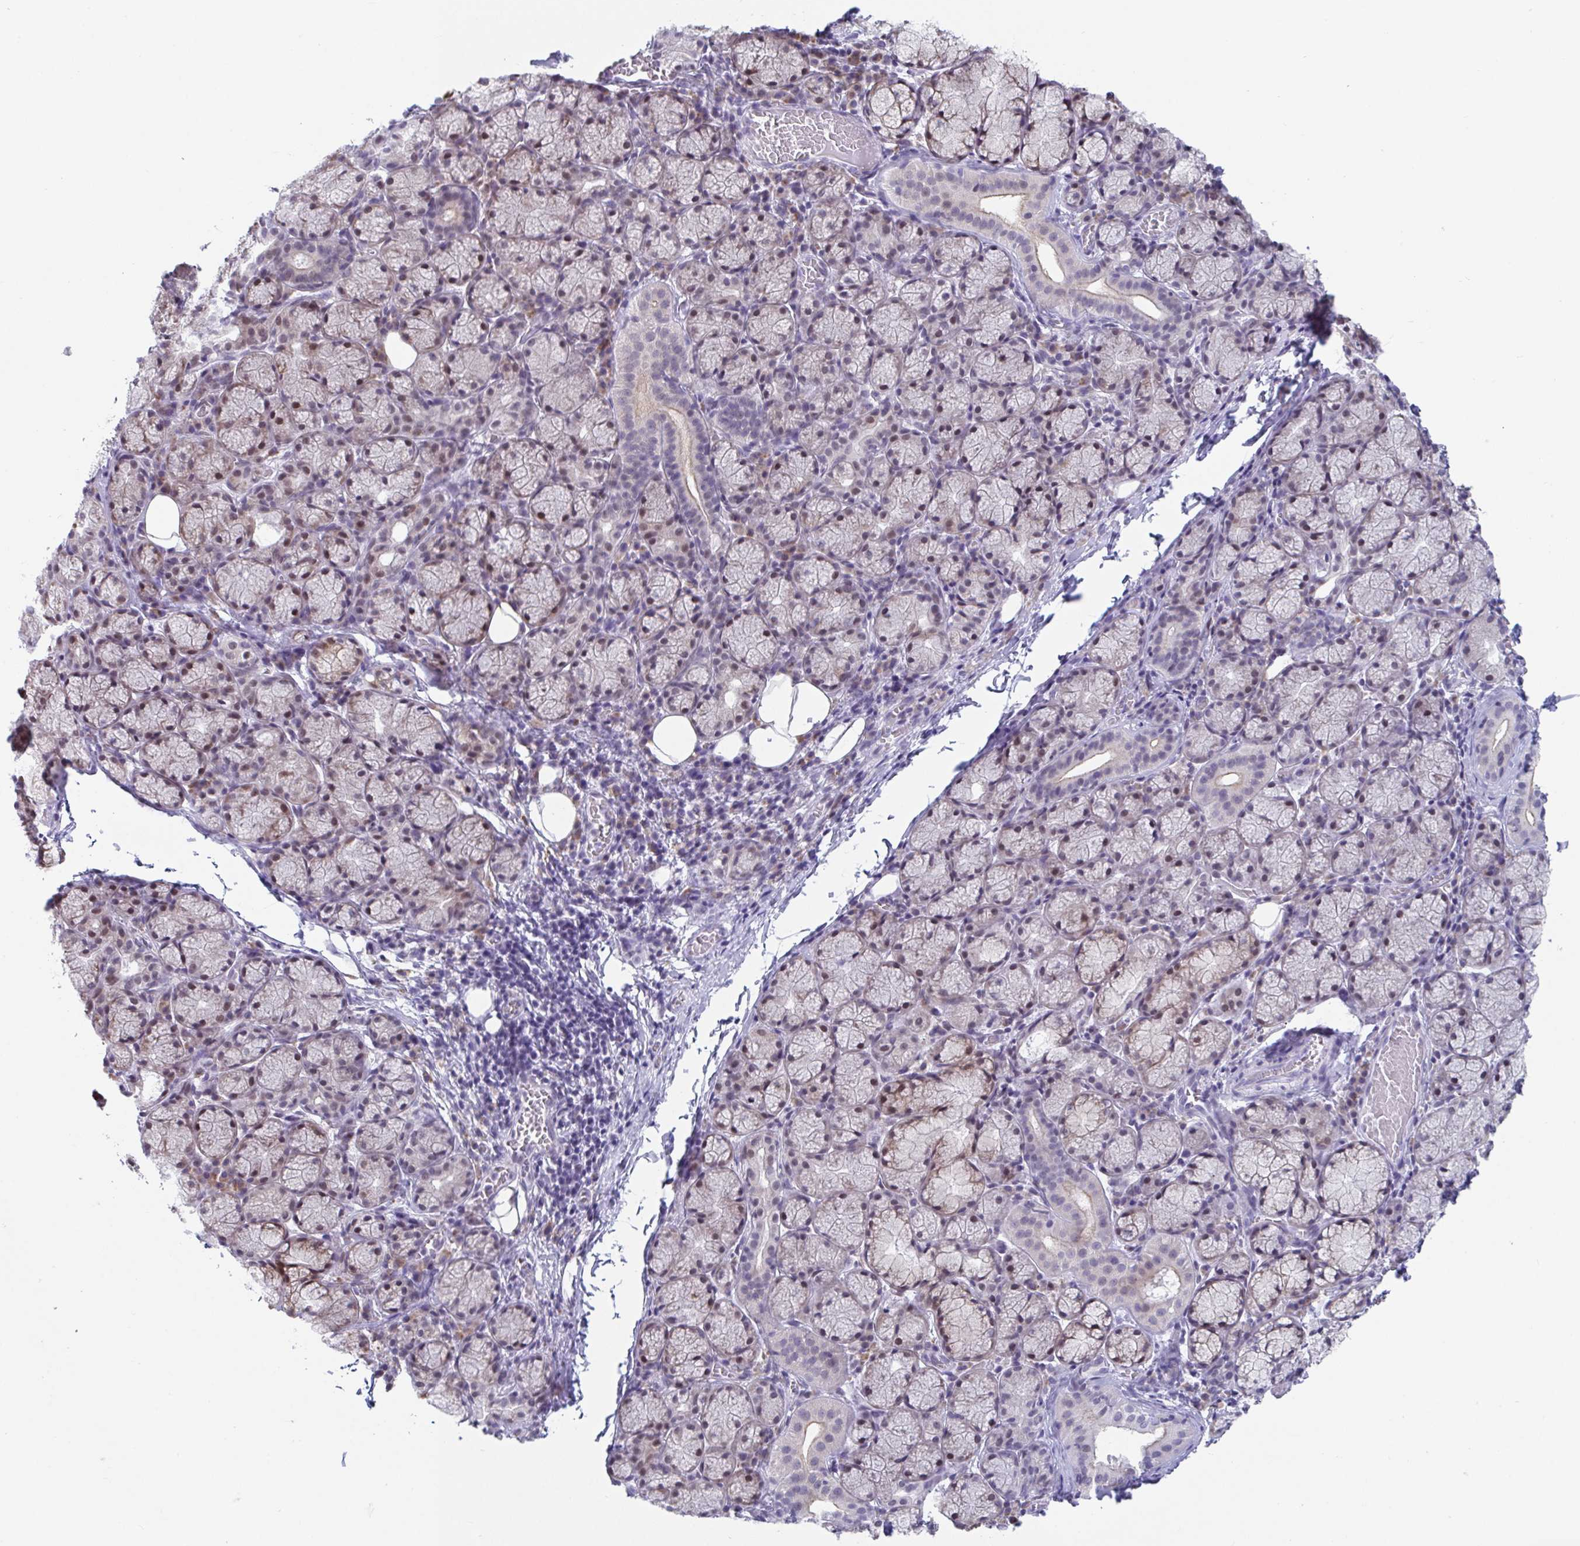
{"staining": {"intensity": "moderate", "quantity": "25%-75%", "location": "nuclear"}, "tissue": "salivary gland", "cell_type": "Glandular cells", "image_type": "normal", "snomed": [{"axis": "morphology", "description": "Normal tissue, NOS"}, {"axis": "topography", "description": "Salivary gland"}], "caption": "Moderate nuclear staining for a protein is seen in about 25%-75% of glandular cells of unremarkable salivary gland using immunohistochemistry.", "gene": "WDR72", "patient": {"sex": "female", "age": 24}}